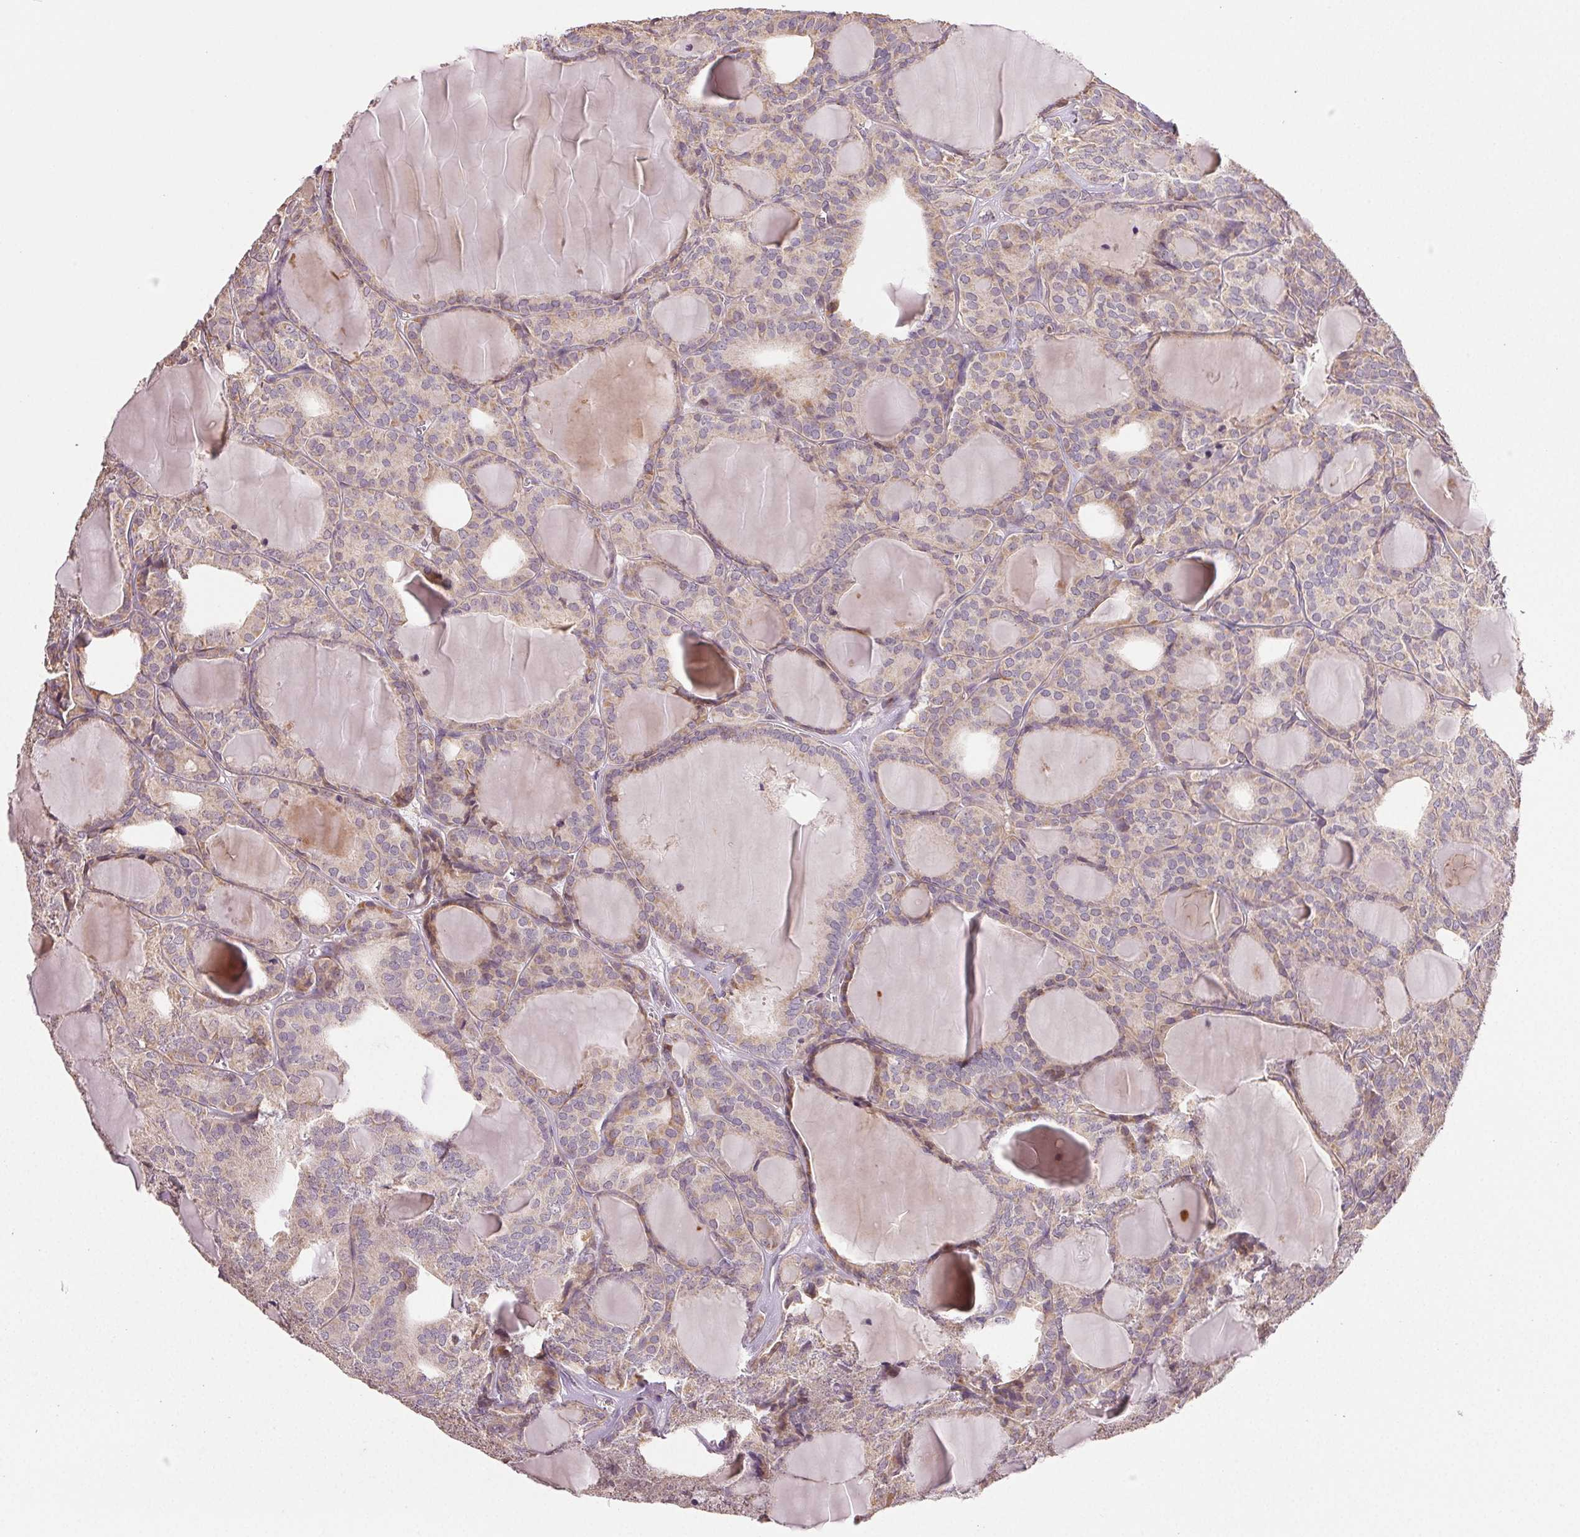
{"staining": {"intensity": "weak", "quantity": "<25%", "location": "cytoplasmic/membranous"}, "tissue": "thyroid cancer", "cell_type": "Tumor cells", "image_type": "cancer", "snomed": [{"axis": "morphology", "description": "Follicular adenoma carcinoma, NOS"}, {"axis": "topography", "description": "Thyroid gland"}], "caption": "The immunohistochemistry (IHC) image has no significant positivity in tumor cells of thyroid cancer (follicular adenoma carcinoma) tissue.", "gene": "TMEM253", "patient": {"sex": "male", "age": 74}}